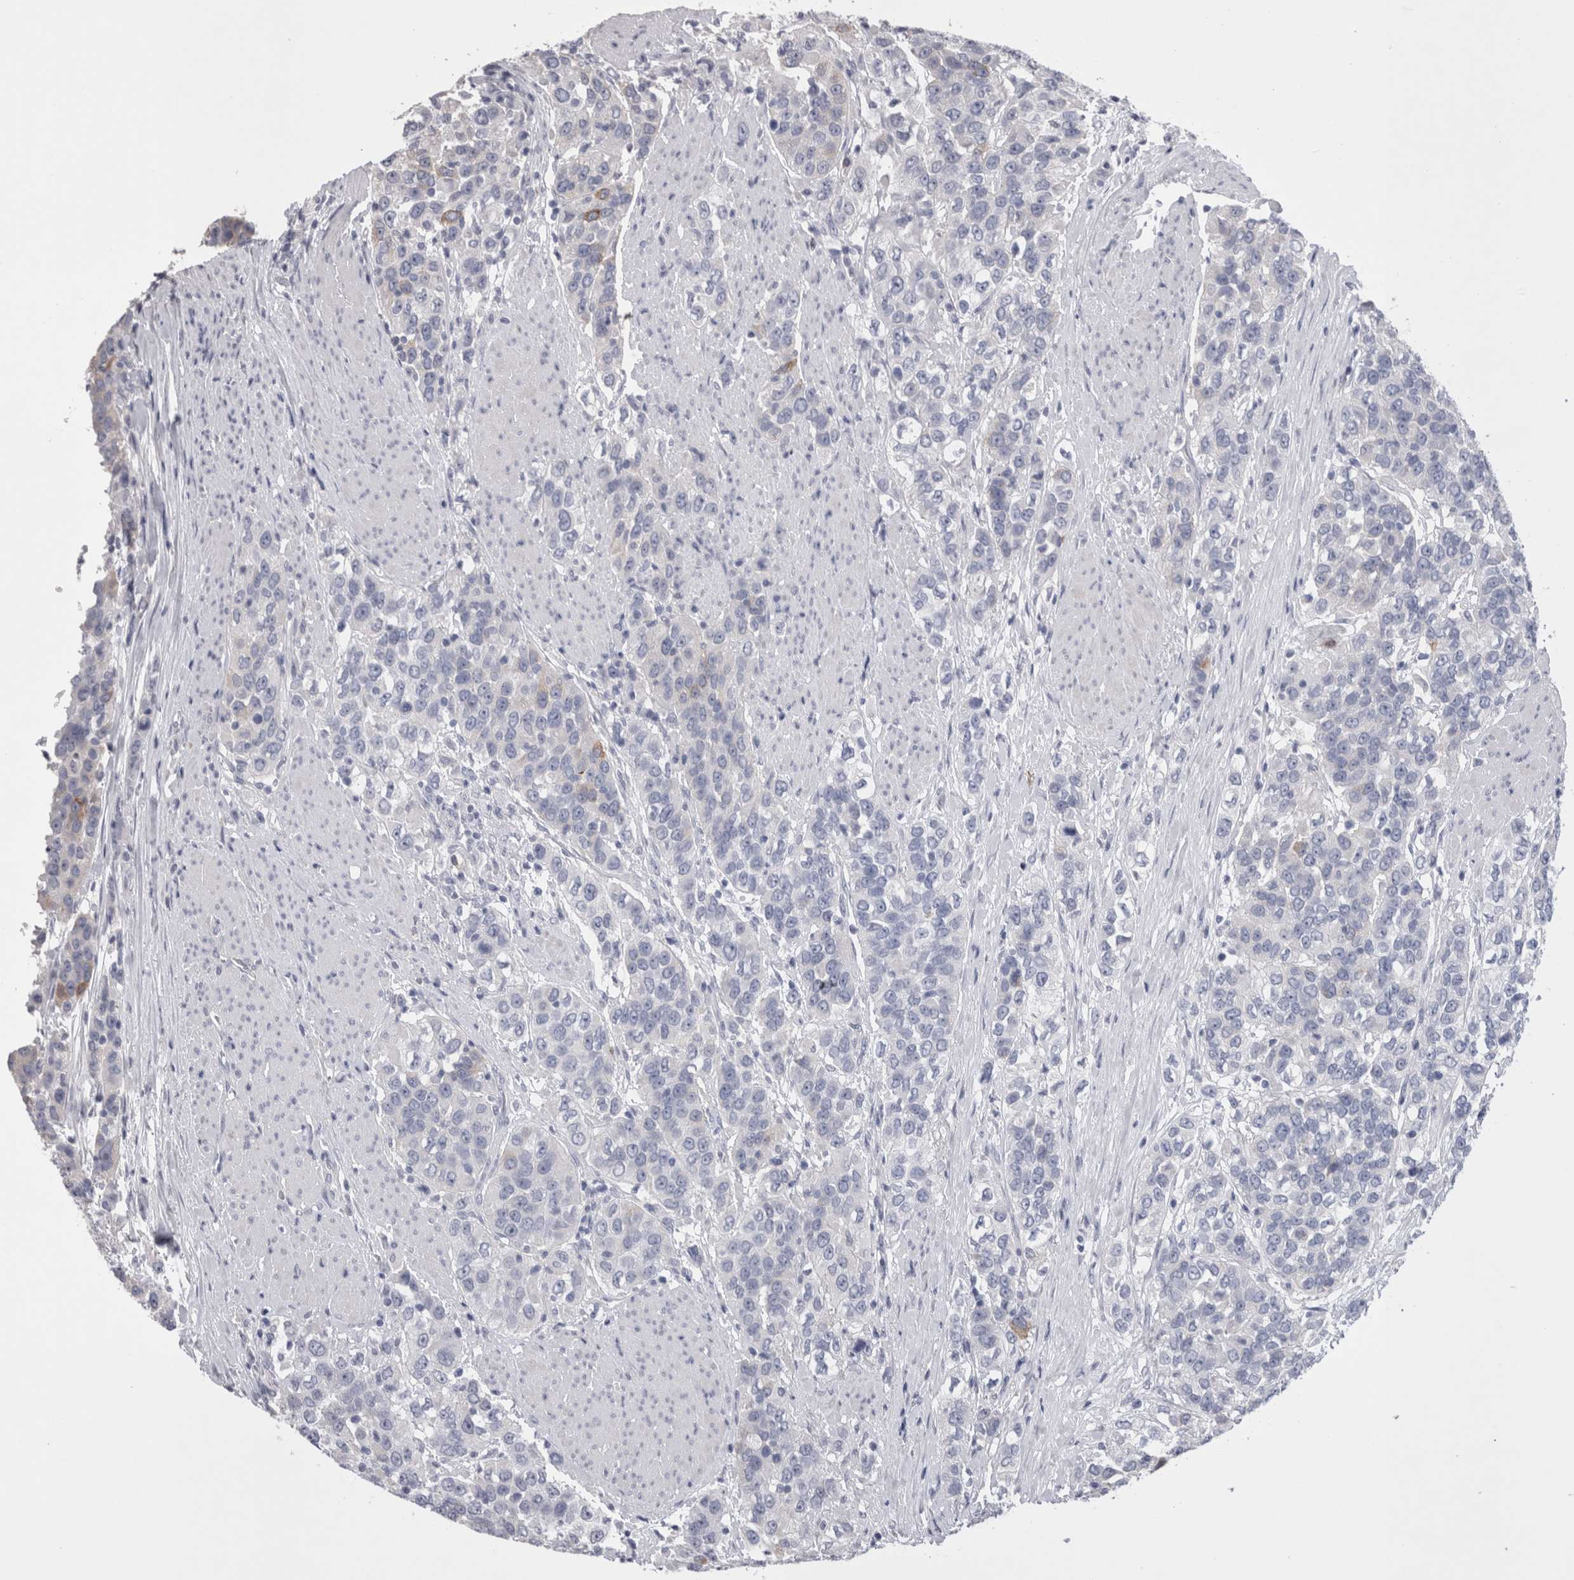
{"staining": {"intensity": "weak", "quantity": "<25%", "location": "cytoplasmic/membranous"}, "tissue": "urothelial cancer", "cell_type": "Tumor cells", "image_type": "cancer", "snomed": [{"axis": "morphology", "description": "Urothelial carcinoma, High grade"}, {"axis": "topography", "description": "Urinary bladder"}], "caption": "This is a micrograph of immunohistochemistry staining of urothelial cancer, which shows no positivity in tumor cells. Nuclei are stained in blue.", "gene": "PWP2", "patient": {"sex": "female", "age": 80}}